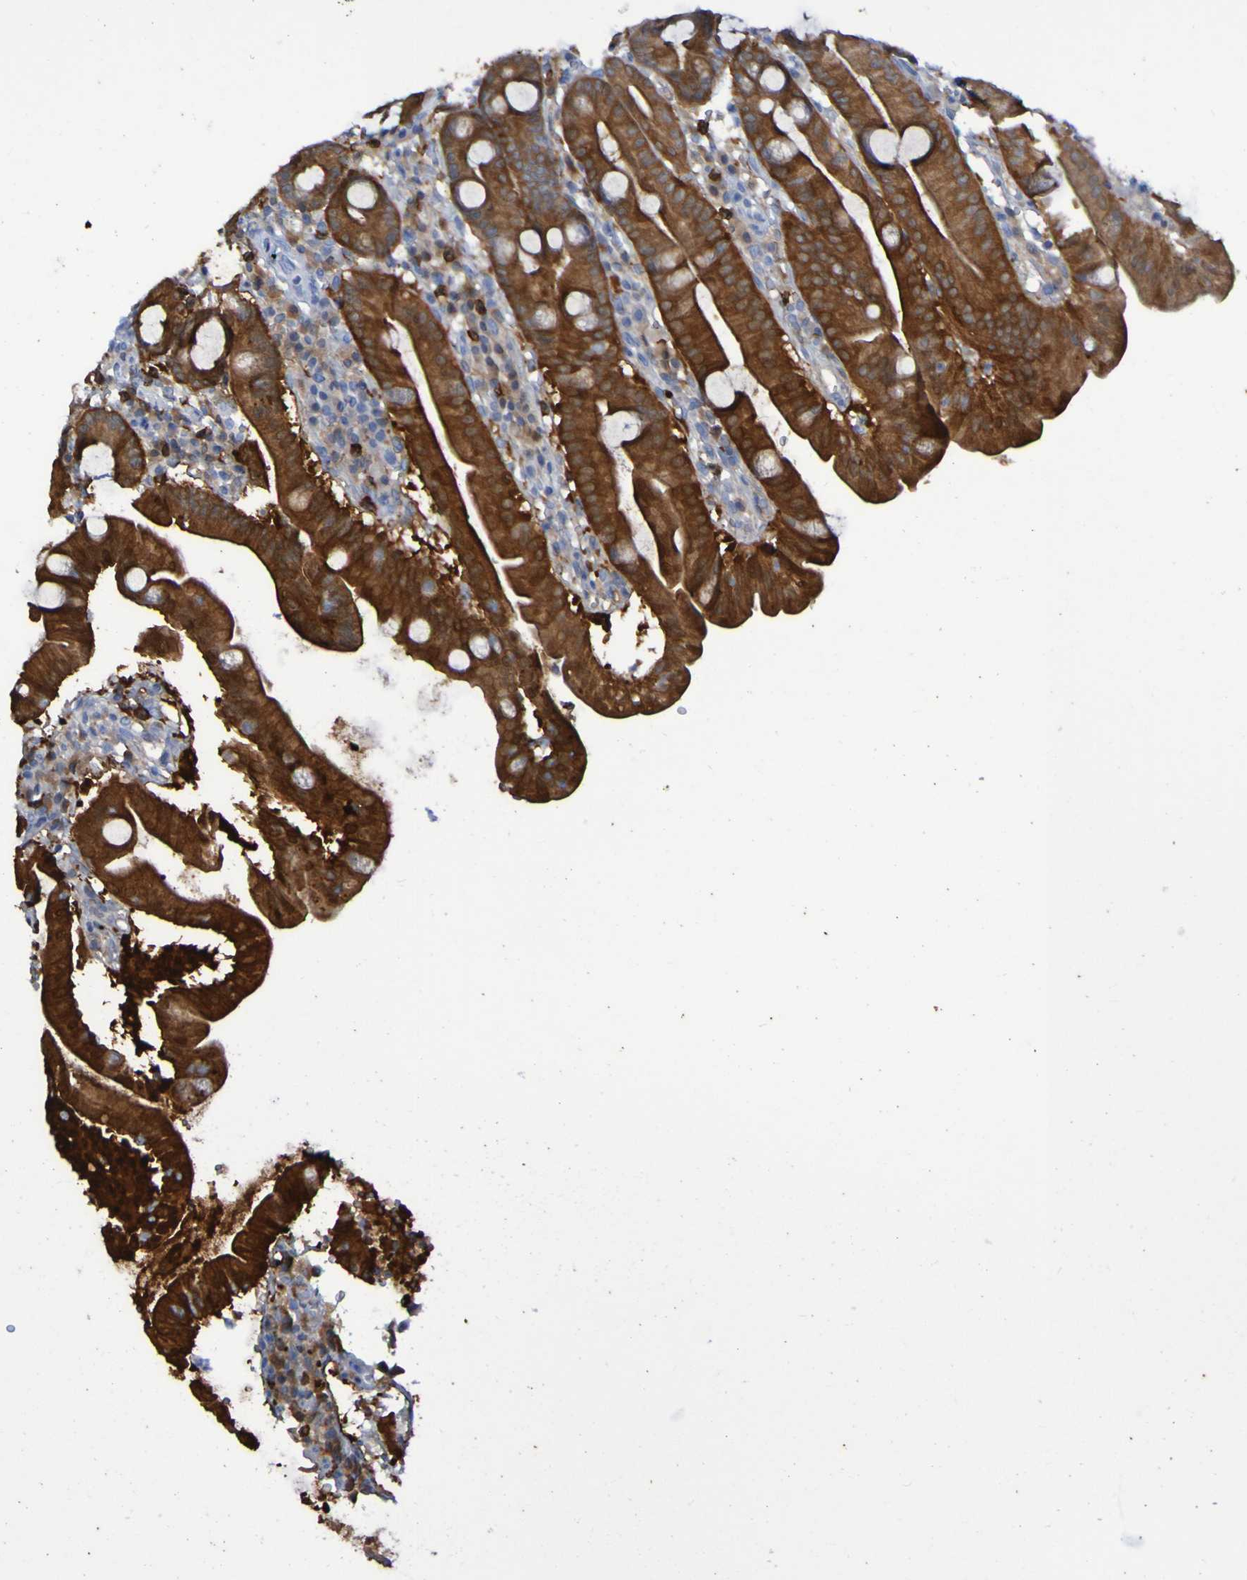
{"staining": {"intensity": "strong", "quantity": ">75%", "location": "cytoplasmic/membranous"}, "tissue": "duodenum", "cell_type": "Glandular cells", "image_type": "normal", "snomed": [{"axis": "morphology", "description": "Normal tissue, NOS"}, {"axis": "topography", "description": "Duodenum"}], "caption": "IHC (DAB (3,3'-diaminobenzidine)) staining of normal human duodenum reveals strong cytoplasmic/membranous protein expression in approximately >75% of glandular cells. (DAB (3,3'-diaminobenzidine) = brown stain, brightfield microscopy at high magnification).", "gene": "MPPE1", "patient": {"sex": "male", "age": 50}}